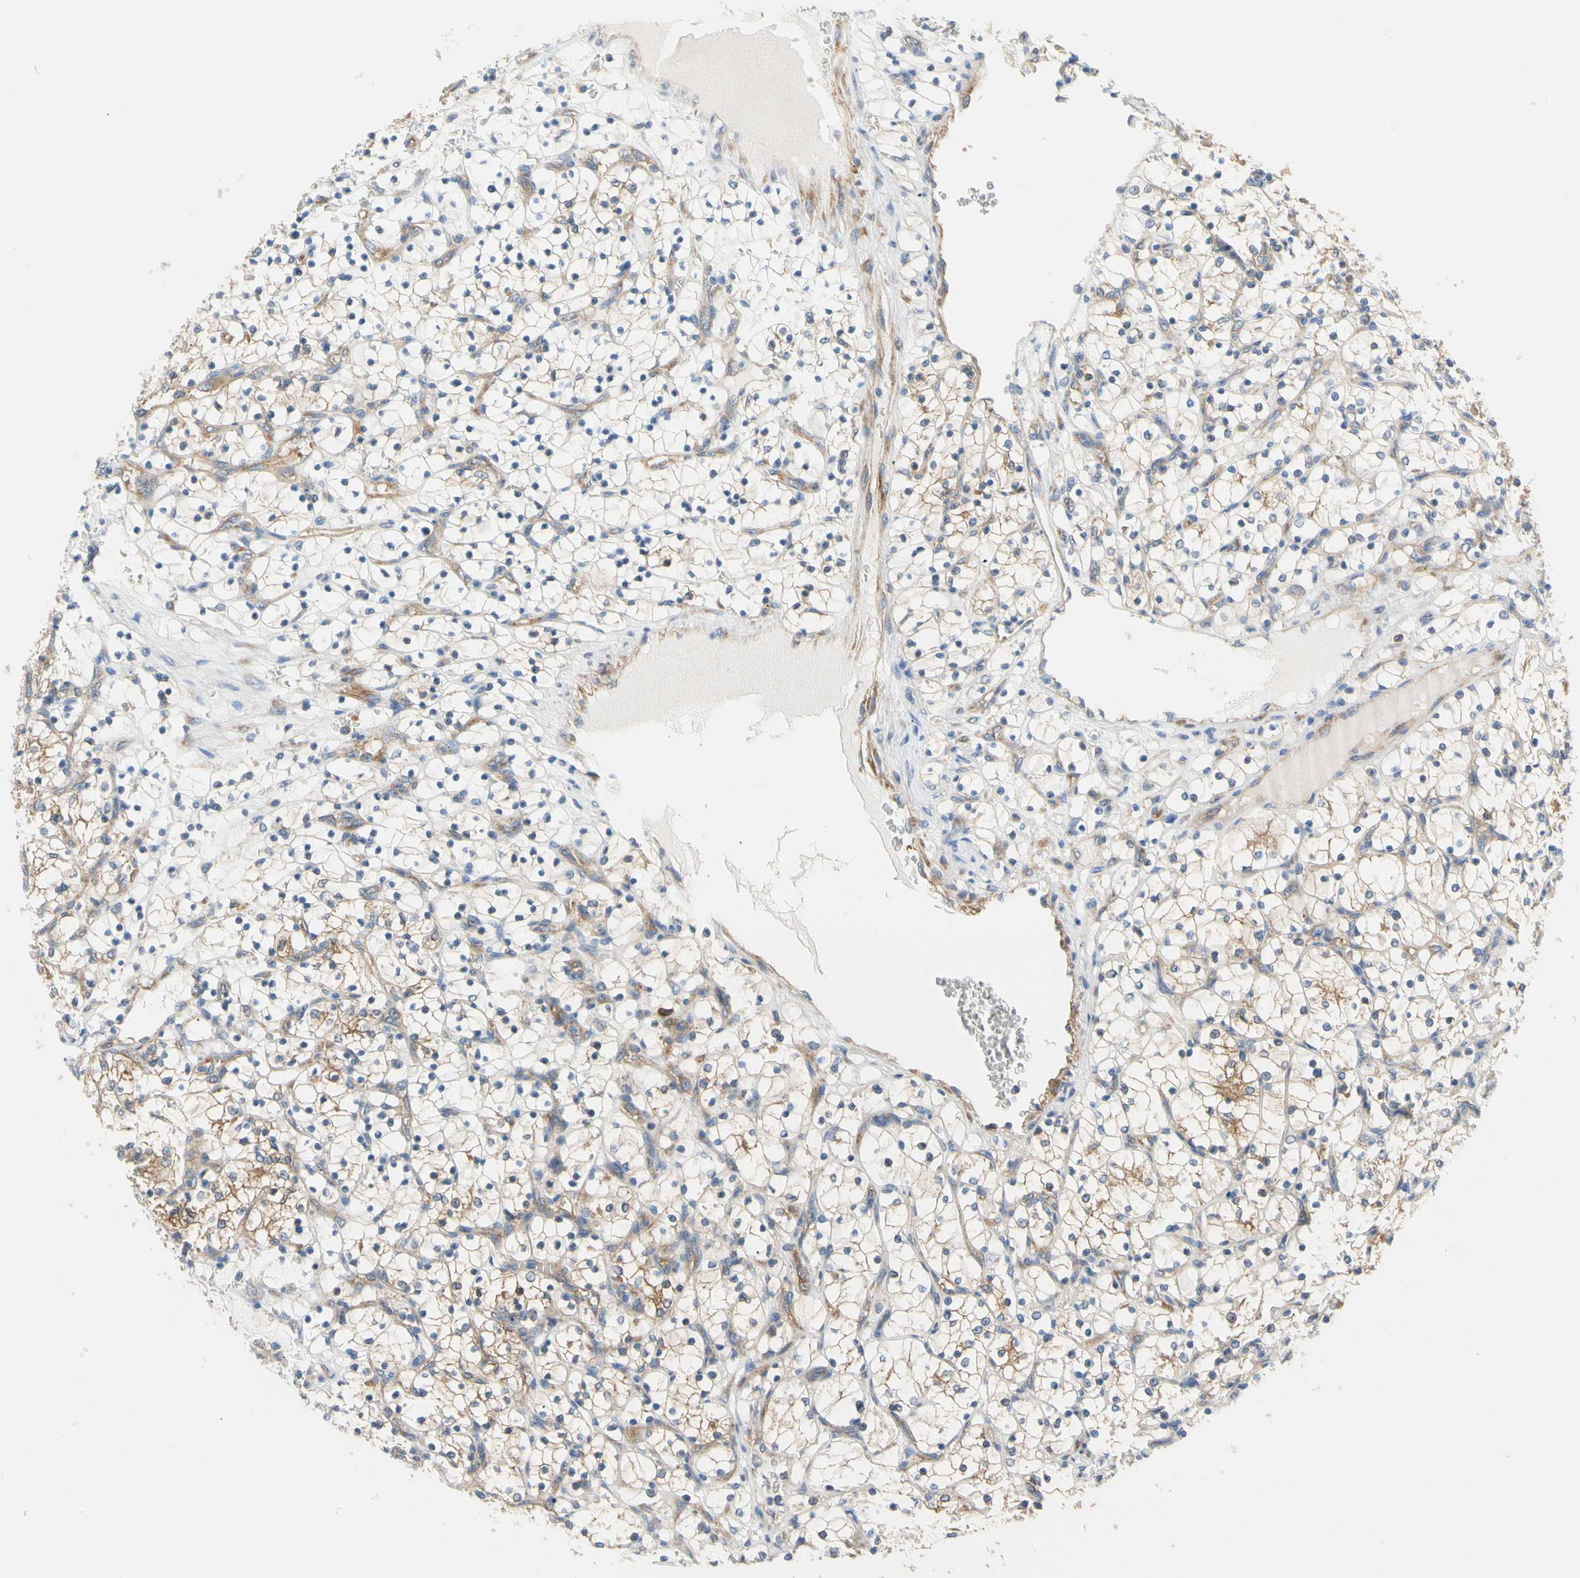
{"staining": {"intensity": "weak", "quantity": "25%-75%", "location": "cytoplasmic/membranous"}, "tissue": "renal cancer", "cell_type": "Tumor cells", "image_type": "cancer", "snomed": [{"axis": "morphology", "description": "Adenocarcinoma, NOS"}, {"axis": "topography", "description": "Kidney"}], "caption": "Protein staining of renal cancer (adenocarcinoma) tissue exhibits weak cytoplasmic/membranous expression in about 25%-75% of tumor cells.", "gene": "GPHN", "patient": {"sex": "female", "age": 69}}